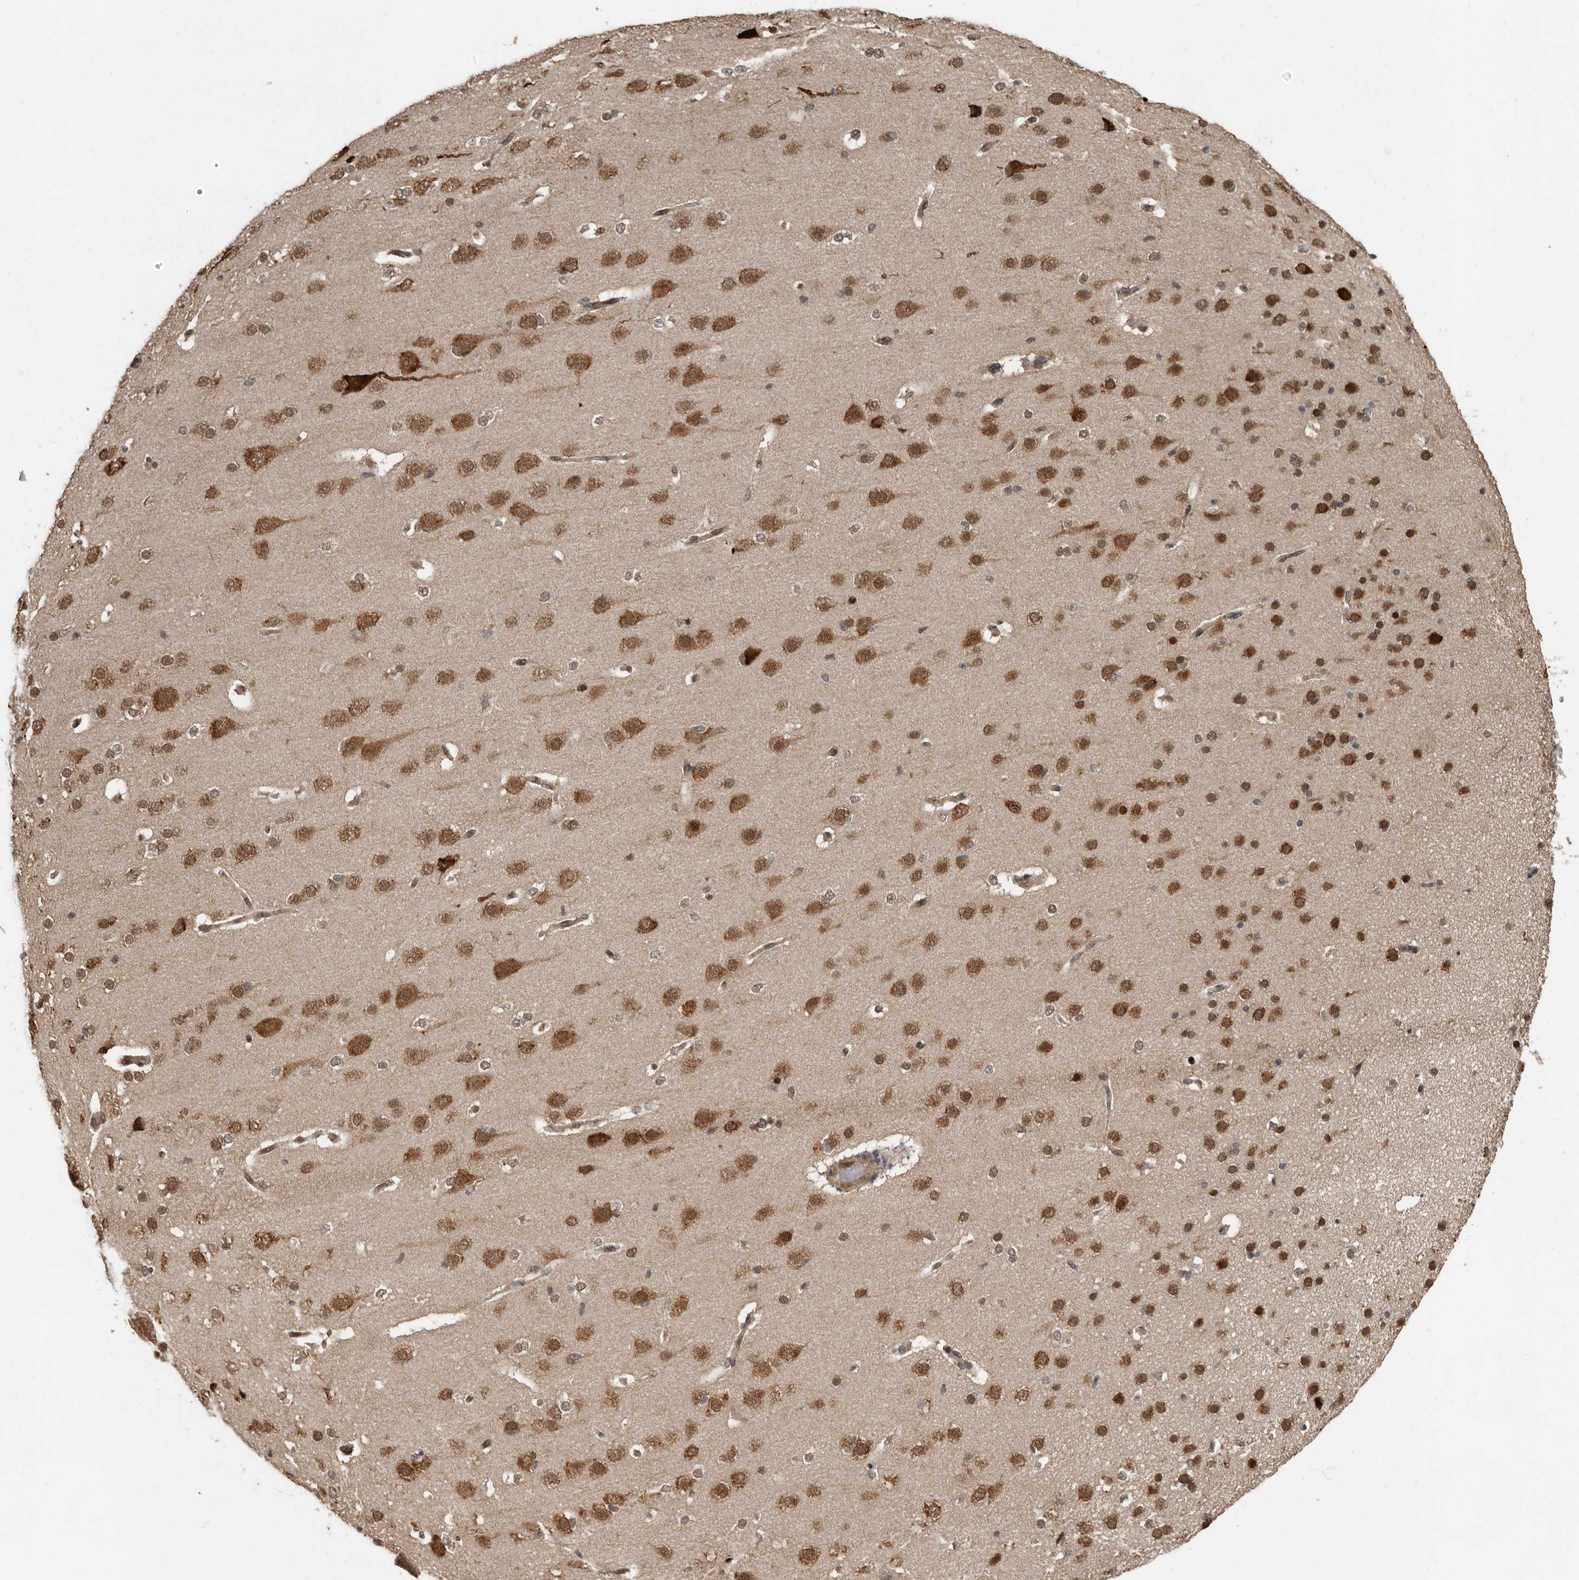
{"staining": {"intensity": "weak", "quantity": ">75%", "location": "cytoplasmic/membranous,nuclear"}, "tissue": "cerebral cortex", "cell_type": "Endothelial cells", "image_type": "normal", "snomed": [{"axis": "morphology", "description": "Normal tissue, NOS"}, {"axis": "morphology", "description": "Developmental malformation"}, {"axis": "topography", "description": "Cerebral cortex"}], "caption": "A brown stain shows weak cytoplasmic/membranous,nuclear expression of a protein in endothelial cells of normal cerebral cortex. The protein of interest is stained brown, and the nuclei are stained in blue (DAB (3,3'-diaminobenzidine) IHC with brightfield microscopy, high magnification).", "gene": "LRGUK", "patient": {"sex": "female", "age": 30}}